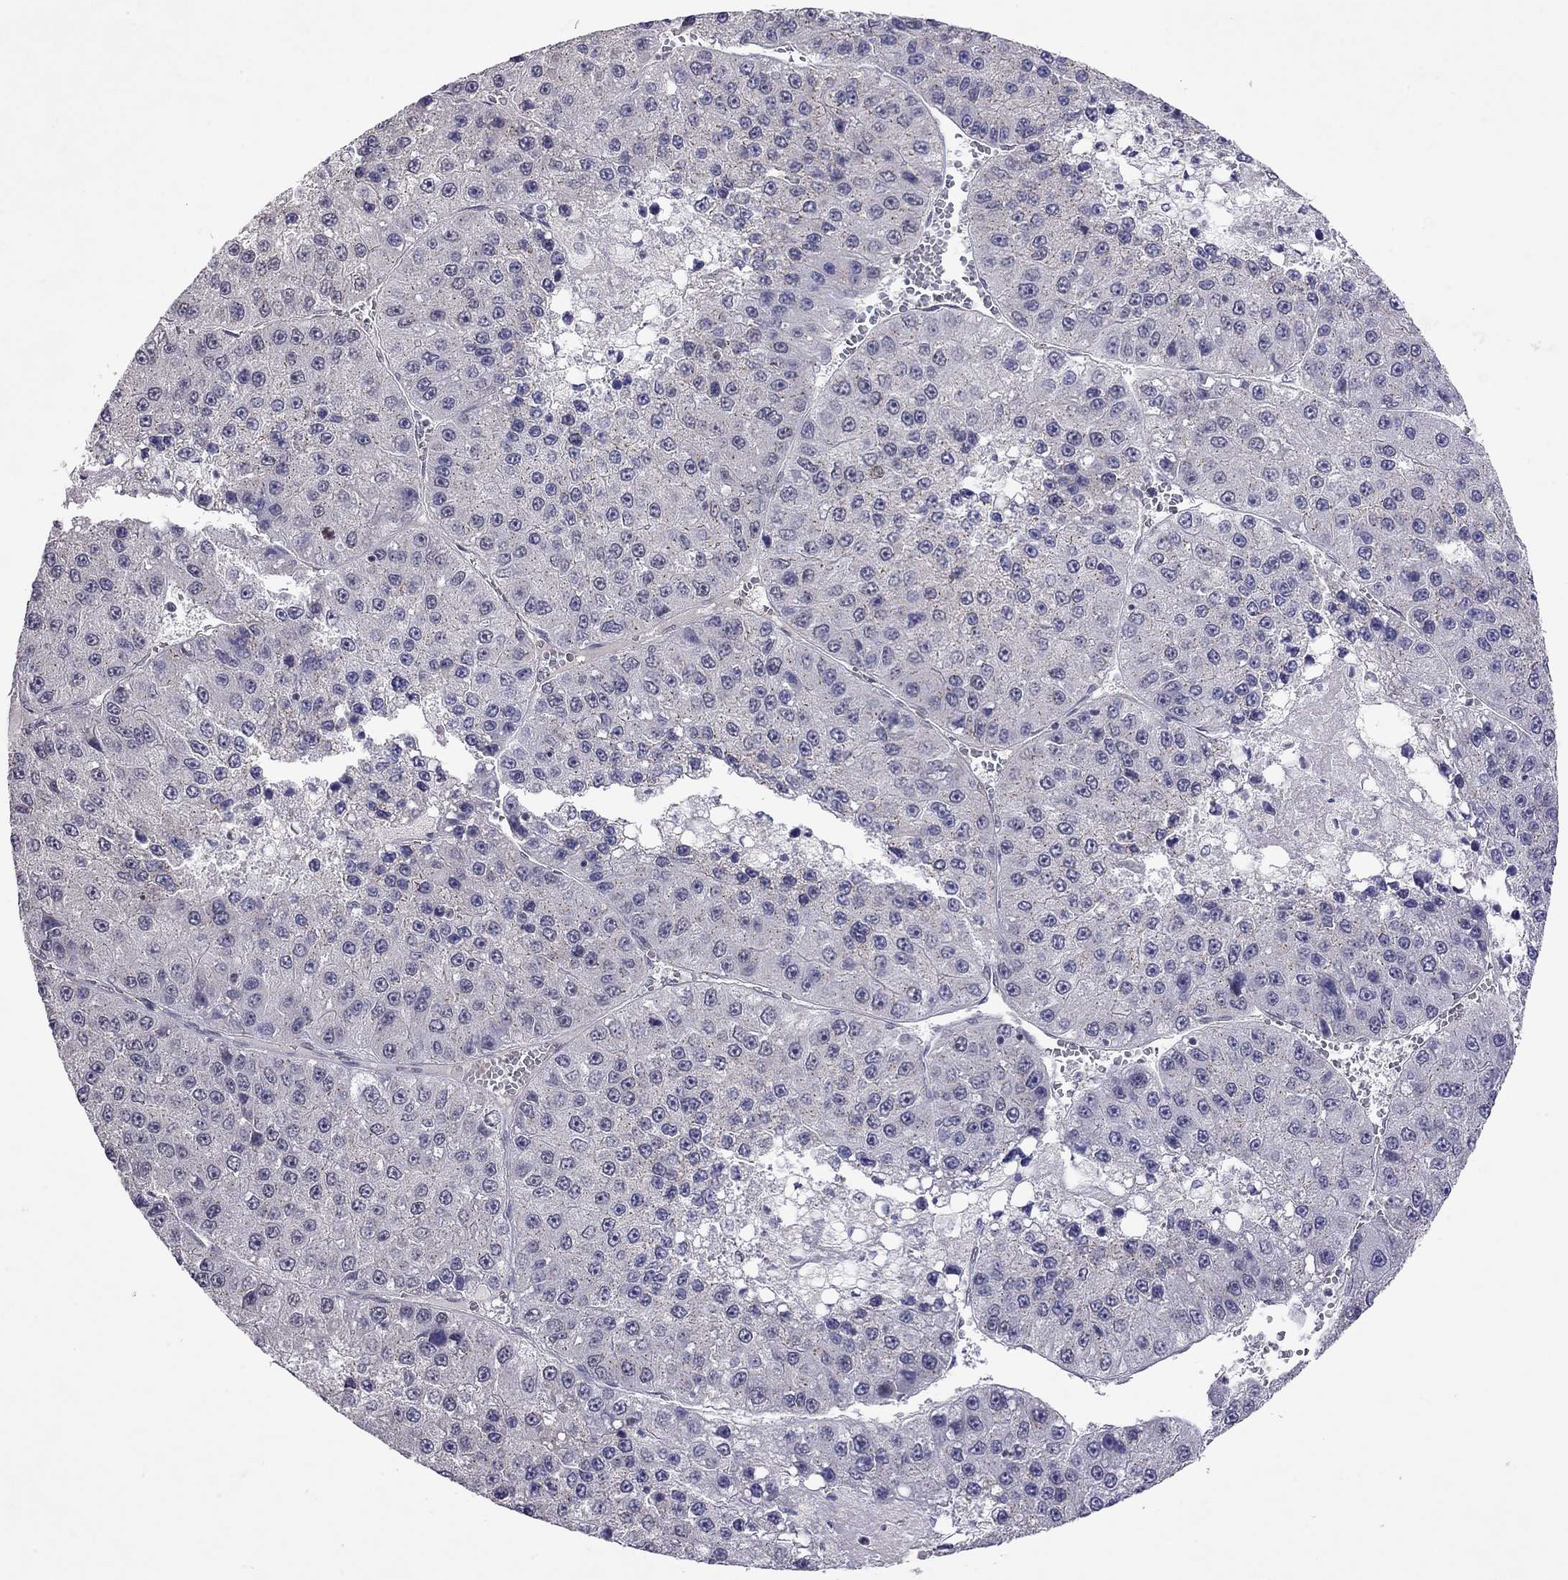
{"staining": {"intensity": "negative", "quantity": "none", "location": "none"}, "tissue": "liver cancer", "cell_type": "Tumor cells", "image_type": "cancer", "snomed": [{"axis": "morphology", "description": "Carcinoma, Hepatocellular, NOS"}, {"axis": "topography", "description": "Liver"}], "caption": "DAB (3,3'-diaminobenzidine) immunohistochemical staining of human liver hepatocellular carcinoma demonstrates no significant expression in tumor cells.", "gene": "WNK3", "patient": {"sex": "female", "age": 73}}